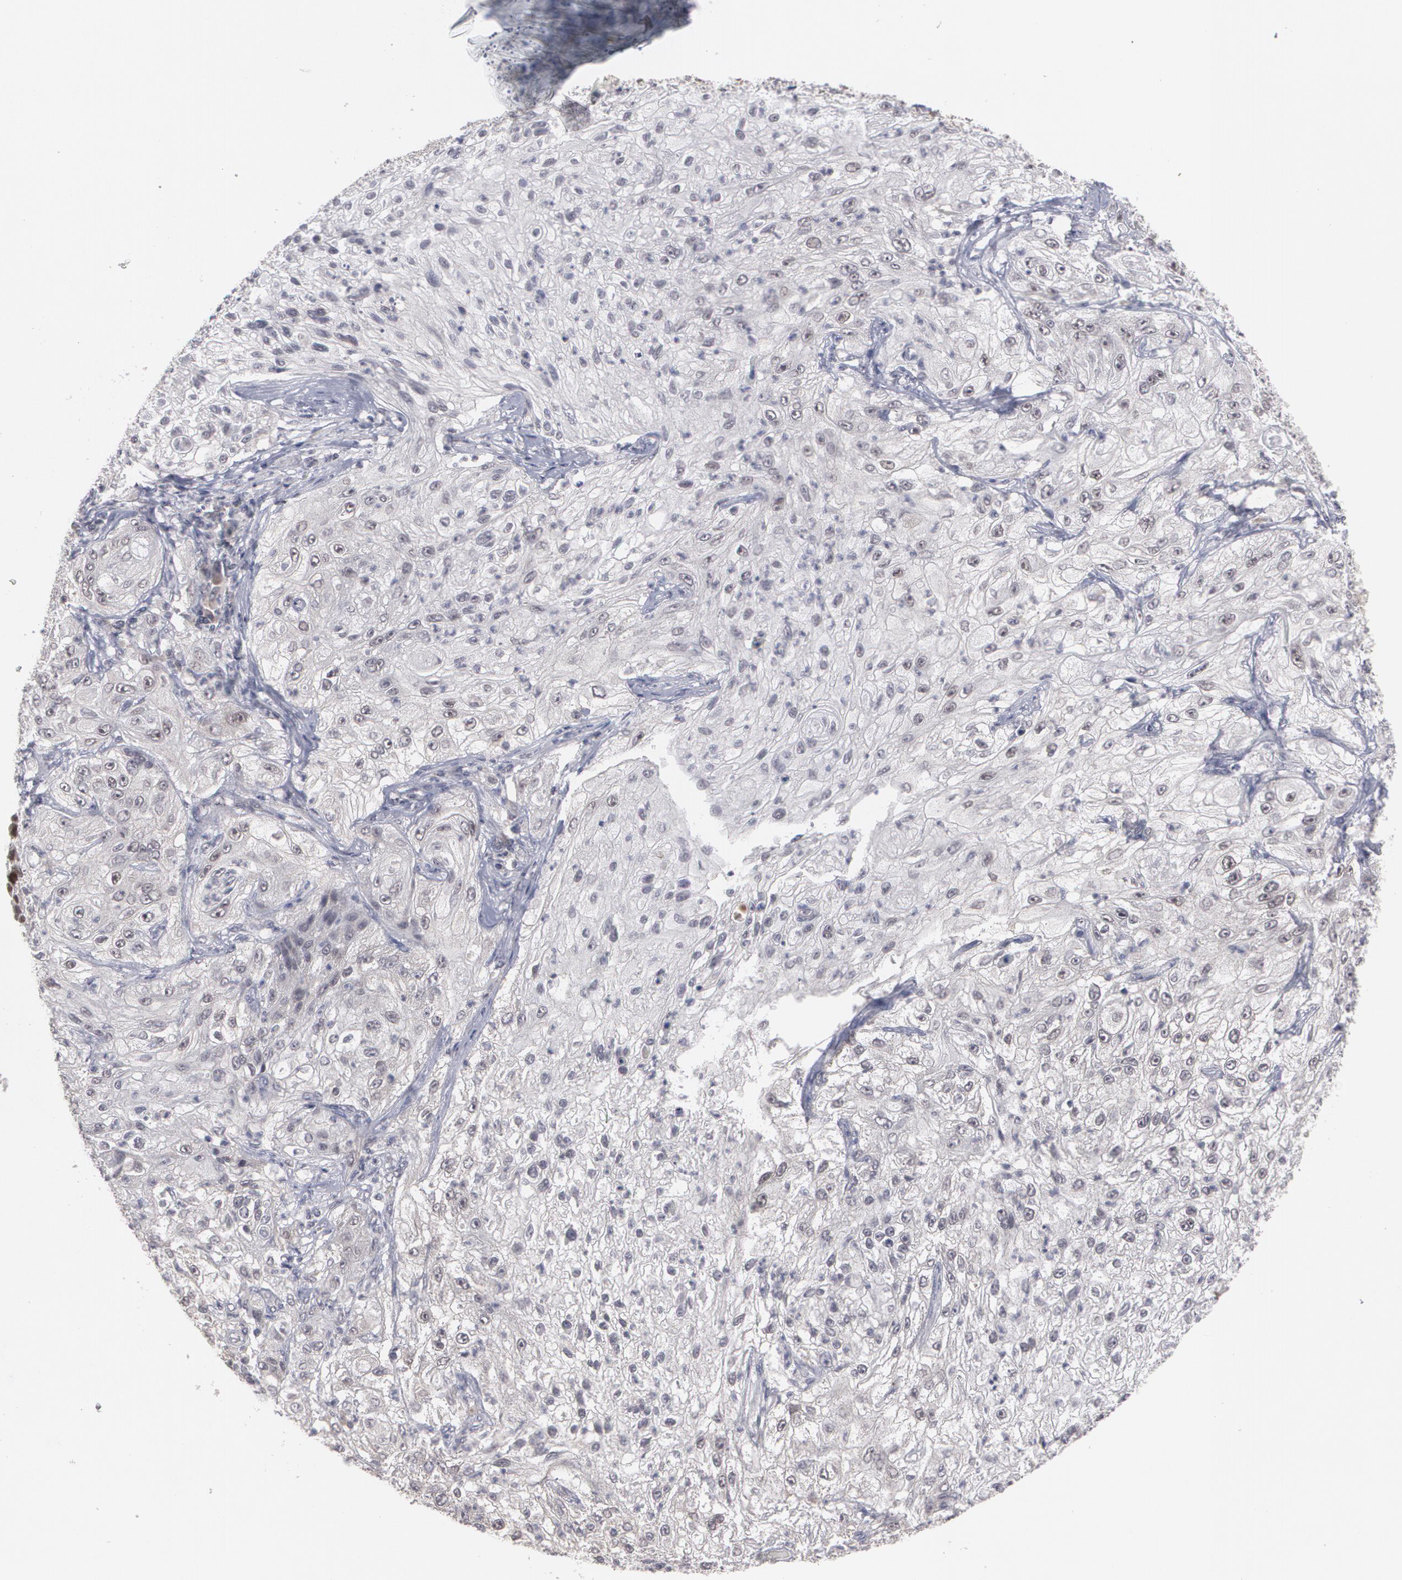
{"staining": {"intensity": "weak", "quantity": ">75%", "location": "nuclear"}, "tissue": "lung cancer", "cell_type": "Tumor cells", "image_type": "cancer", "snomed": [{"axis": "morphology", "description": "Inflammation, NOS"}, {"axis": "morphology", "description": "Squamous cell carcinoma, NOS"}, {"axis": "topography", "description": "Lymph node"}, {"axis": "topography", "description": "Soft tissue"}, {"axis": "topography", "description": "Lung"}], "caption": "Lung cancer (squamous cell carcinoma) tissue shows weak nuclear positivity in approximately >75% of tumor cells, visualized by immunohistochemistry. The protein is stained brown, and the nuclei are stained in blue (DAB IHC with brightfield microscopy, high magnification).", "gene": "INTS6", "patient": {"sex": "male", "age": 66}}